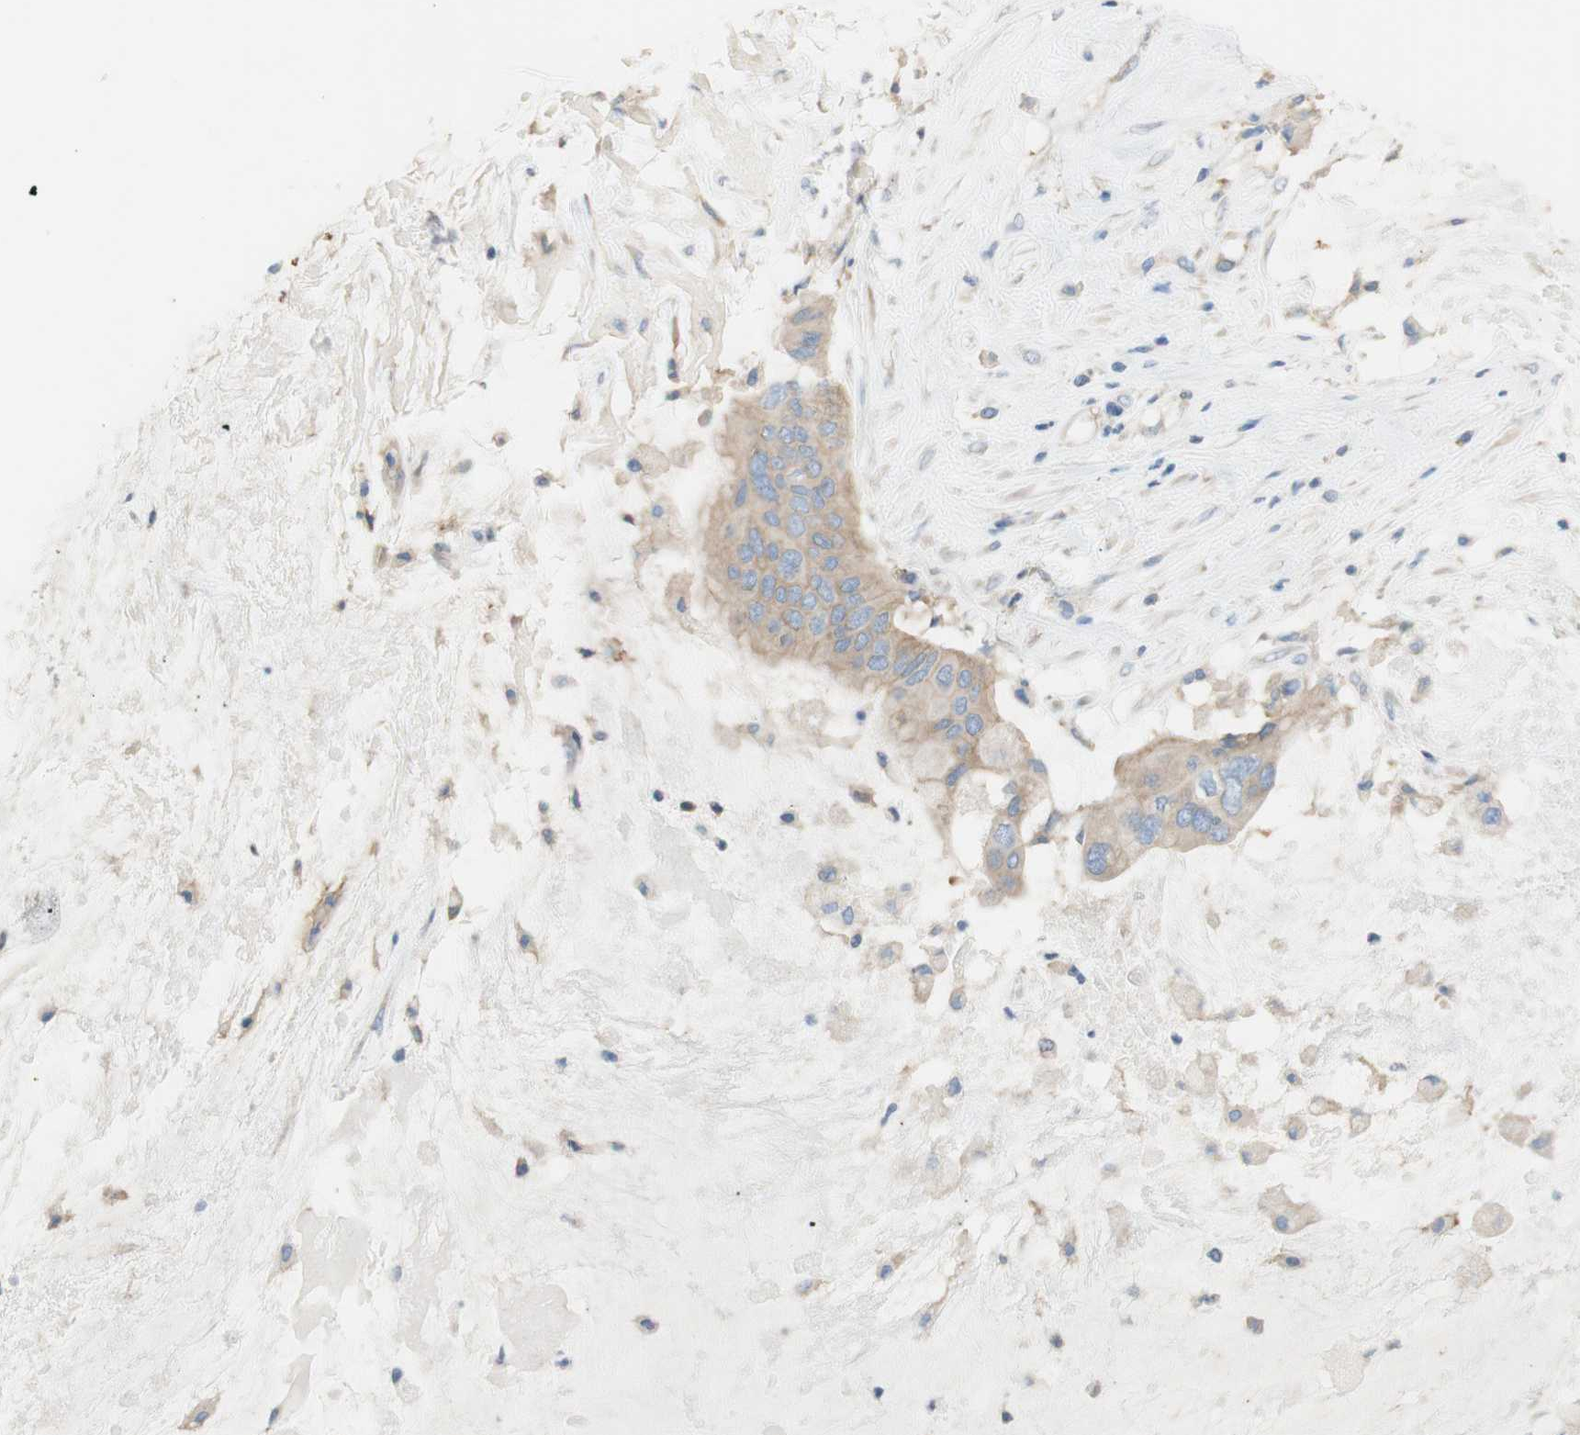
{"staining": {"intensity": "weak", "quantity": ">75%", "location": "cytoplasmic/membranous"}, "tissue": "ovarian cancer", "cell_type": "Tumor cells", "image_type": "cancer", "snomed": [{"axis": "morphology", "description": "Cystadenocarcinoma, mucinous, NOS"}, {"axis": "topography", "description": "Ovary"}], "caption": "Ovarian cancer was stained to show a protein in brown. There is low levels of weak cytoplasmic/membranous staining in about >75% of tumor cells.", "gene": "ATP2B1", "patient": {"sex": "female", "age": 80}}